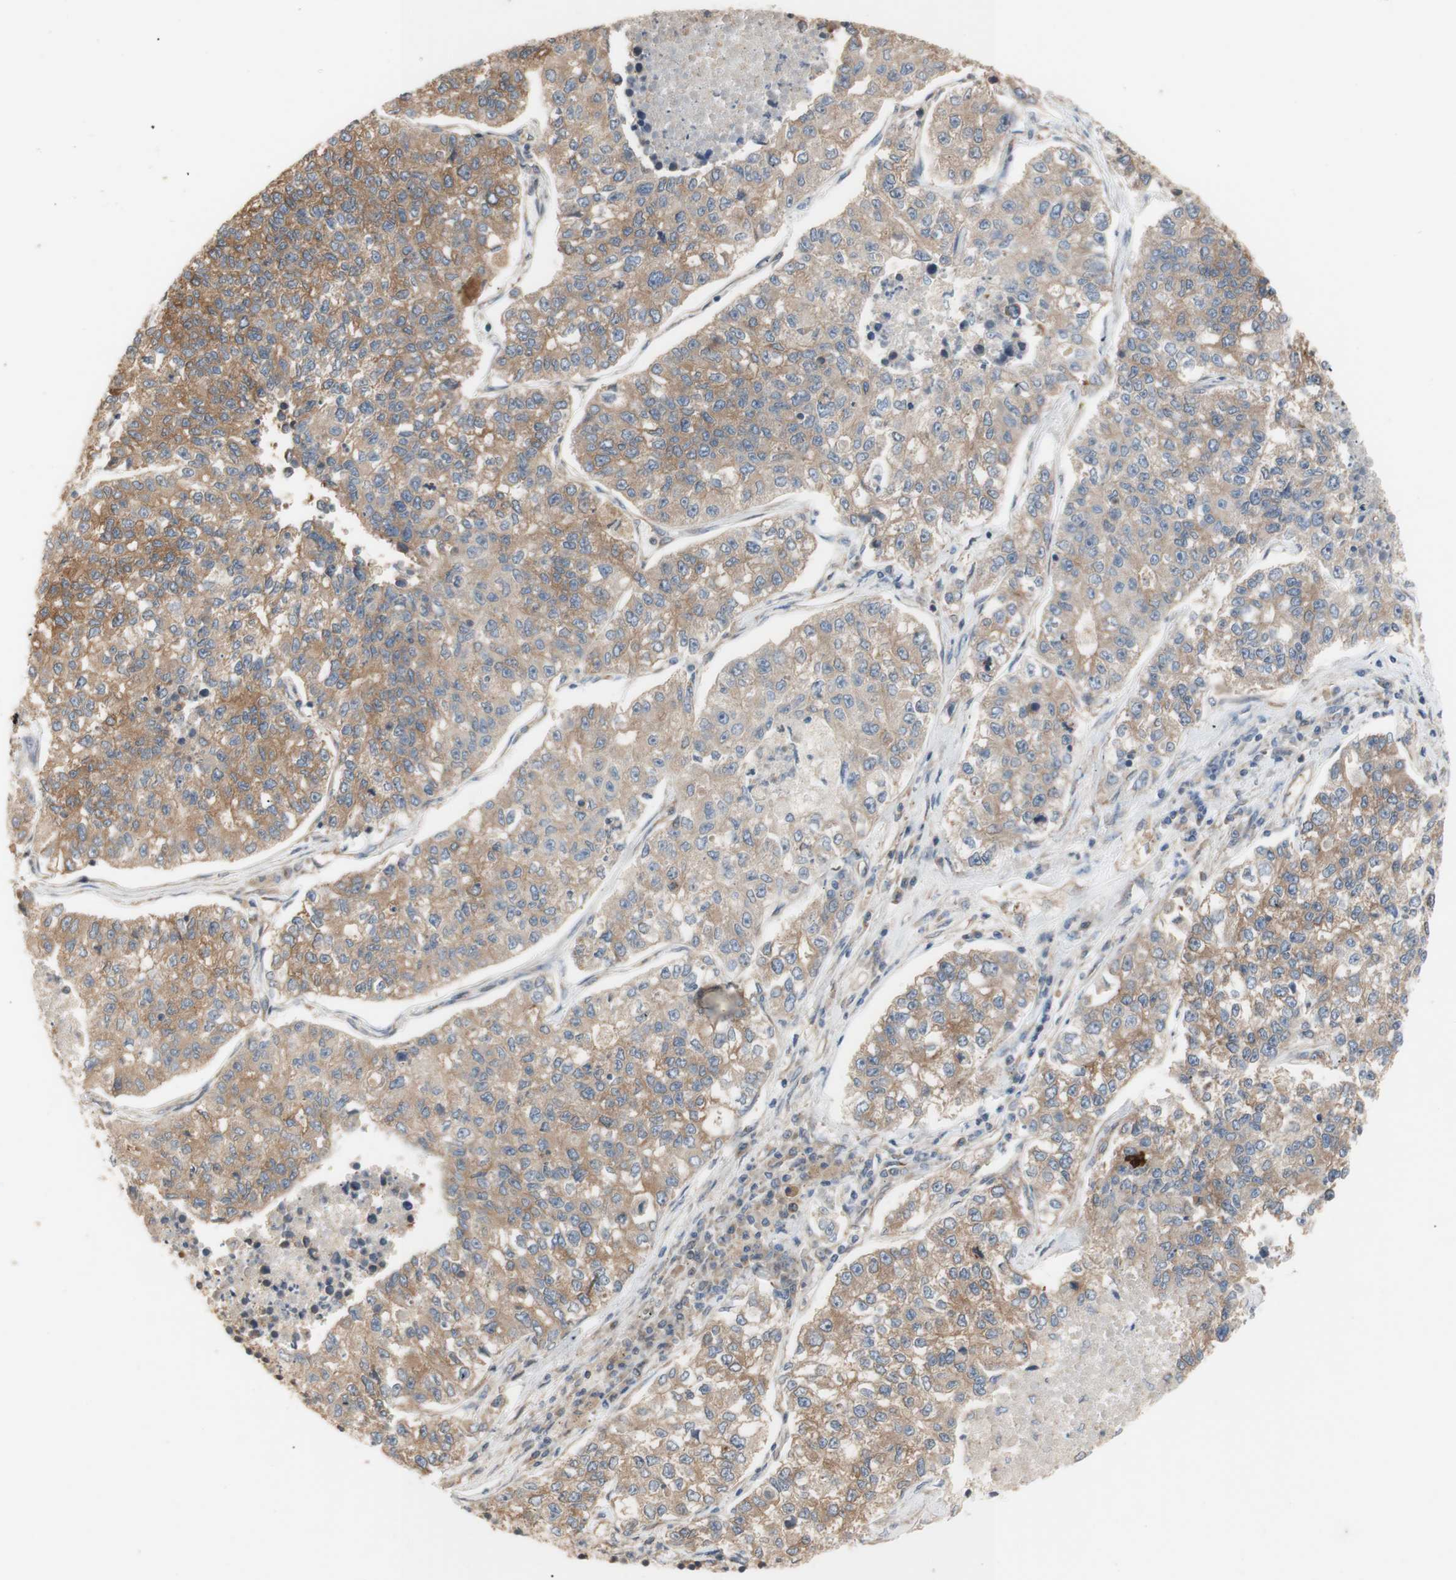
{"staining": {"intensity": "moderate", "quantity": ">75%", "location": "cytoplasmic/membranous"}, "tissue": "lung cancer", "cell_type": "Tumor cells", "image_type": "cancer", "snomed": [{"axis": "morphology", "description": "Adenocarcinoma, NOS"}, {"axis": "topography", "description": "Lung"}], "caption": "Lung cancer stained for a protein (brown) demonstrates moderate cytoplasmic/membranous positive staining in about >75% of tumor cells.", "gene": "DYNLRB1", "patient": {"sex": "male", "age": 49}}